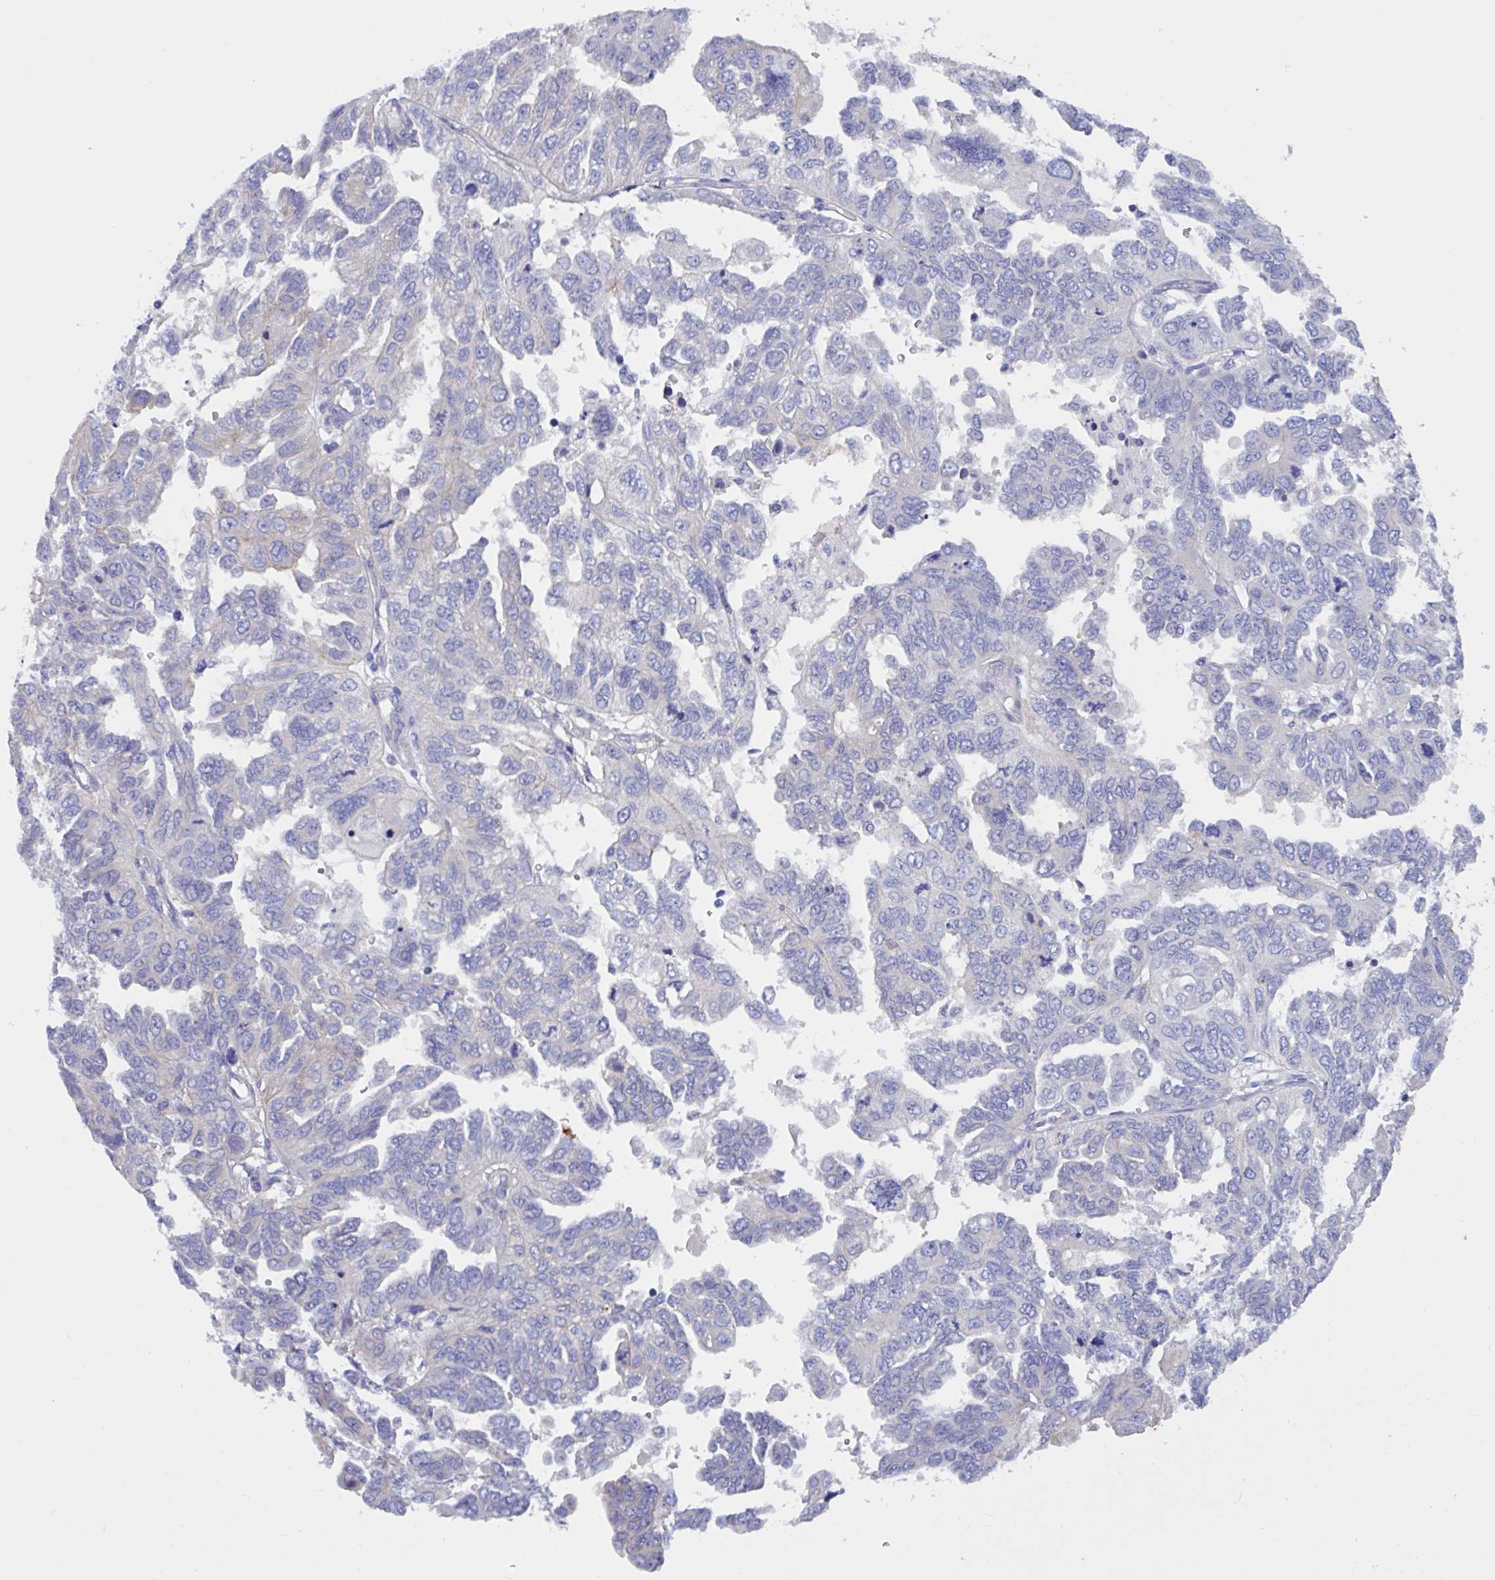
{"staining": {"intensity": "negative", "quantity": "none", "location": "none"}, "tissue": "ovarian cancer", "cell_type": "Tumor cells", "image_type": "cancer", "snomed": [{"axis": "morphology", "description": "Cystadenocarcinoma, serous, NOS"}, {"axis": "topography", "description": "Ovary"}], "caption": "IHC histopathology image of ovarian serous cystadenocarcinoma stained for a protein (brown), which reveals no positivity in tumor cells.", "gene": "SLC66A1", "patient": {"sex": "female", "age": 53}}